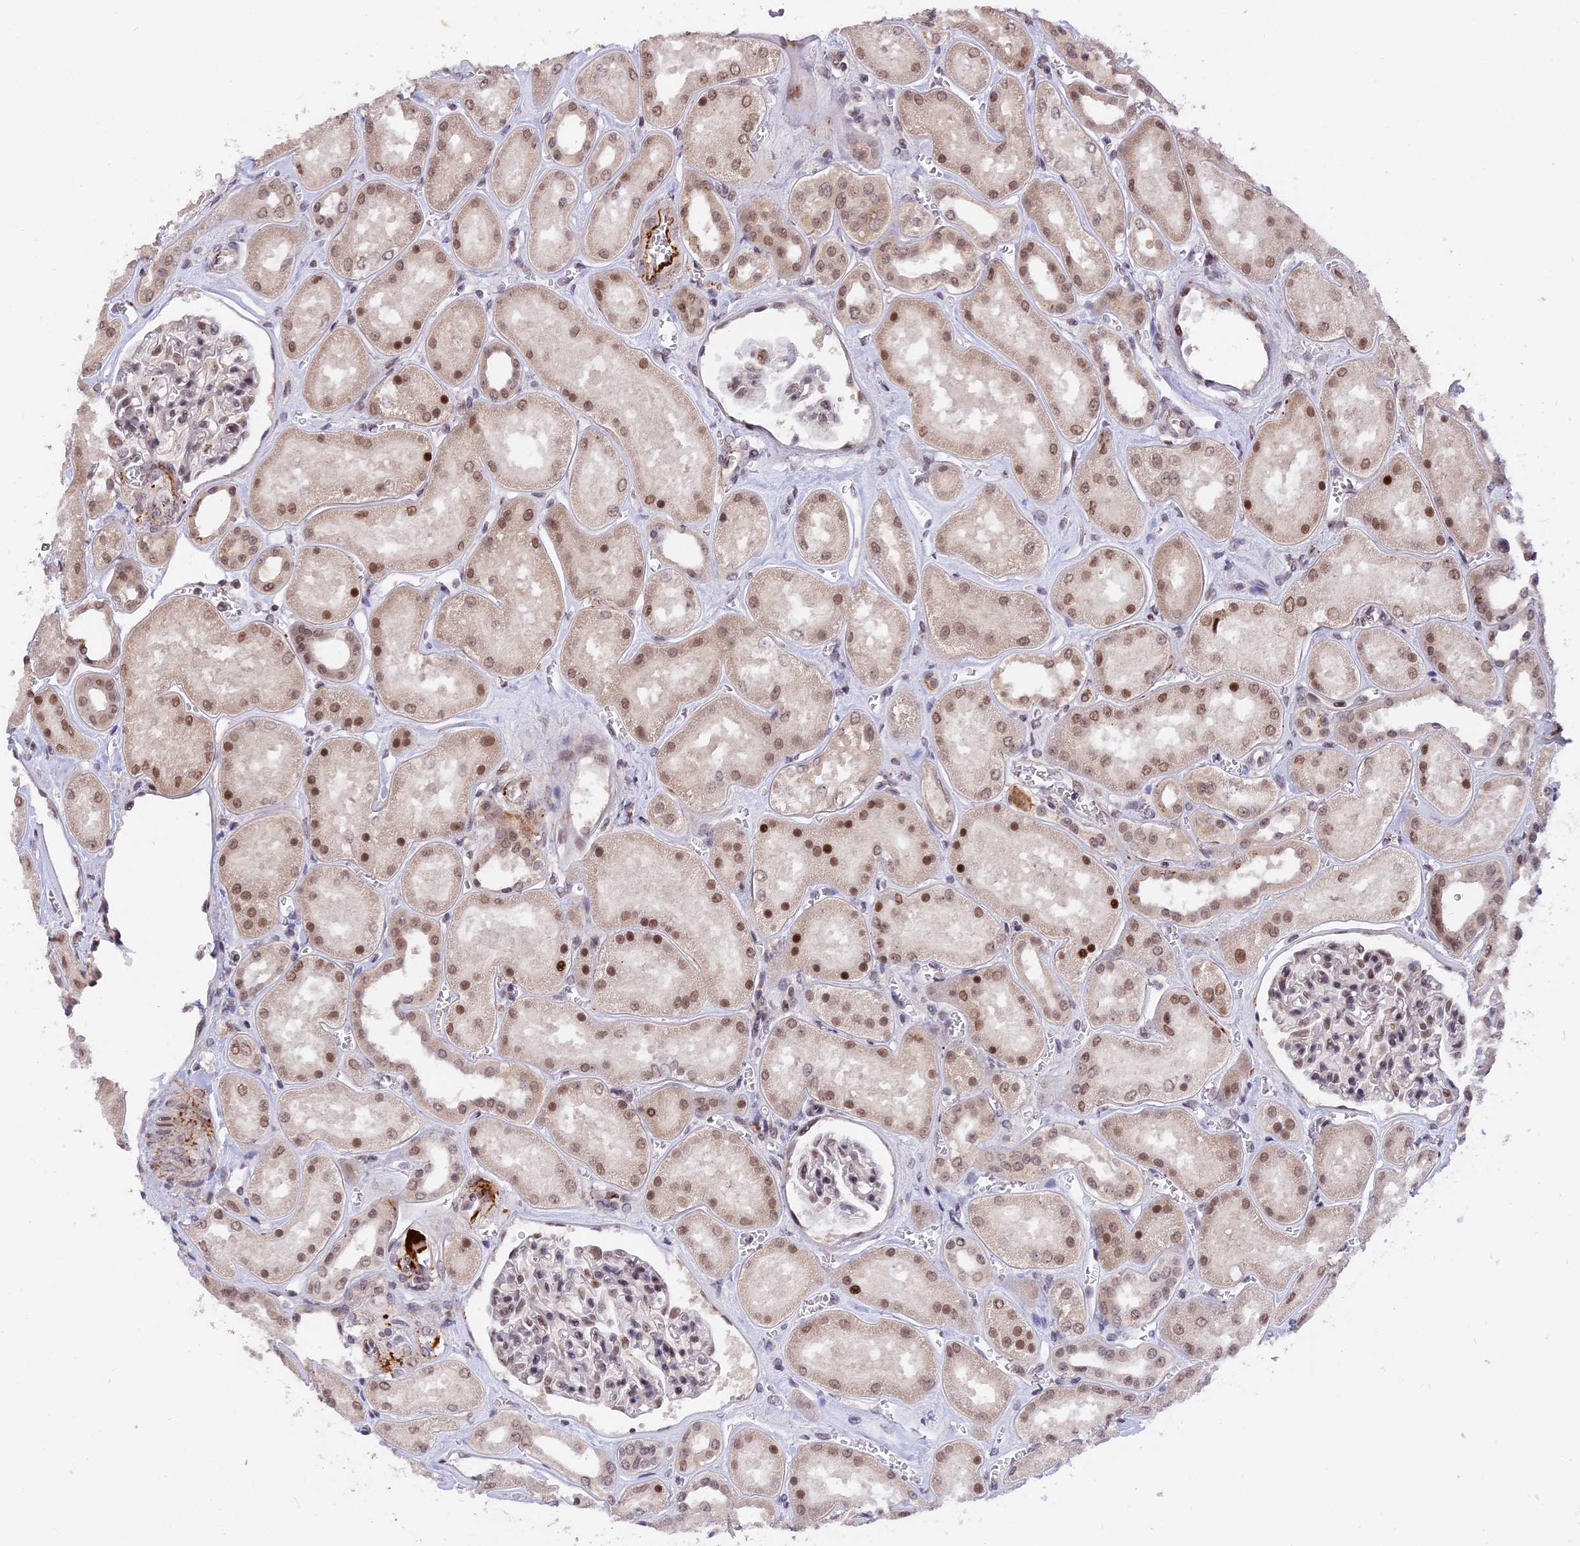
{"staining": {"intensity": "moderate", "quantity": "25%-75%", "location": "nuclear"}, "tissue": "kidney", "cell_type": "Cells in glomeruli", "image_type": "normal", "snomed": [{"axis": "morphology", "description": "Normal tissue, NOS"}, {"axis": "morphology", "description": "Adenocarcinoma, NOS"}, {"axis": "topography", "description": "Kidney"}], "caption": "An image of human kidney stained for a protein shows moderate nuclear brown staining in cells in glomeruli.", "gene": "POLR2C", "patient": {"sex": "female", "age": 68}}